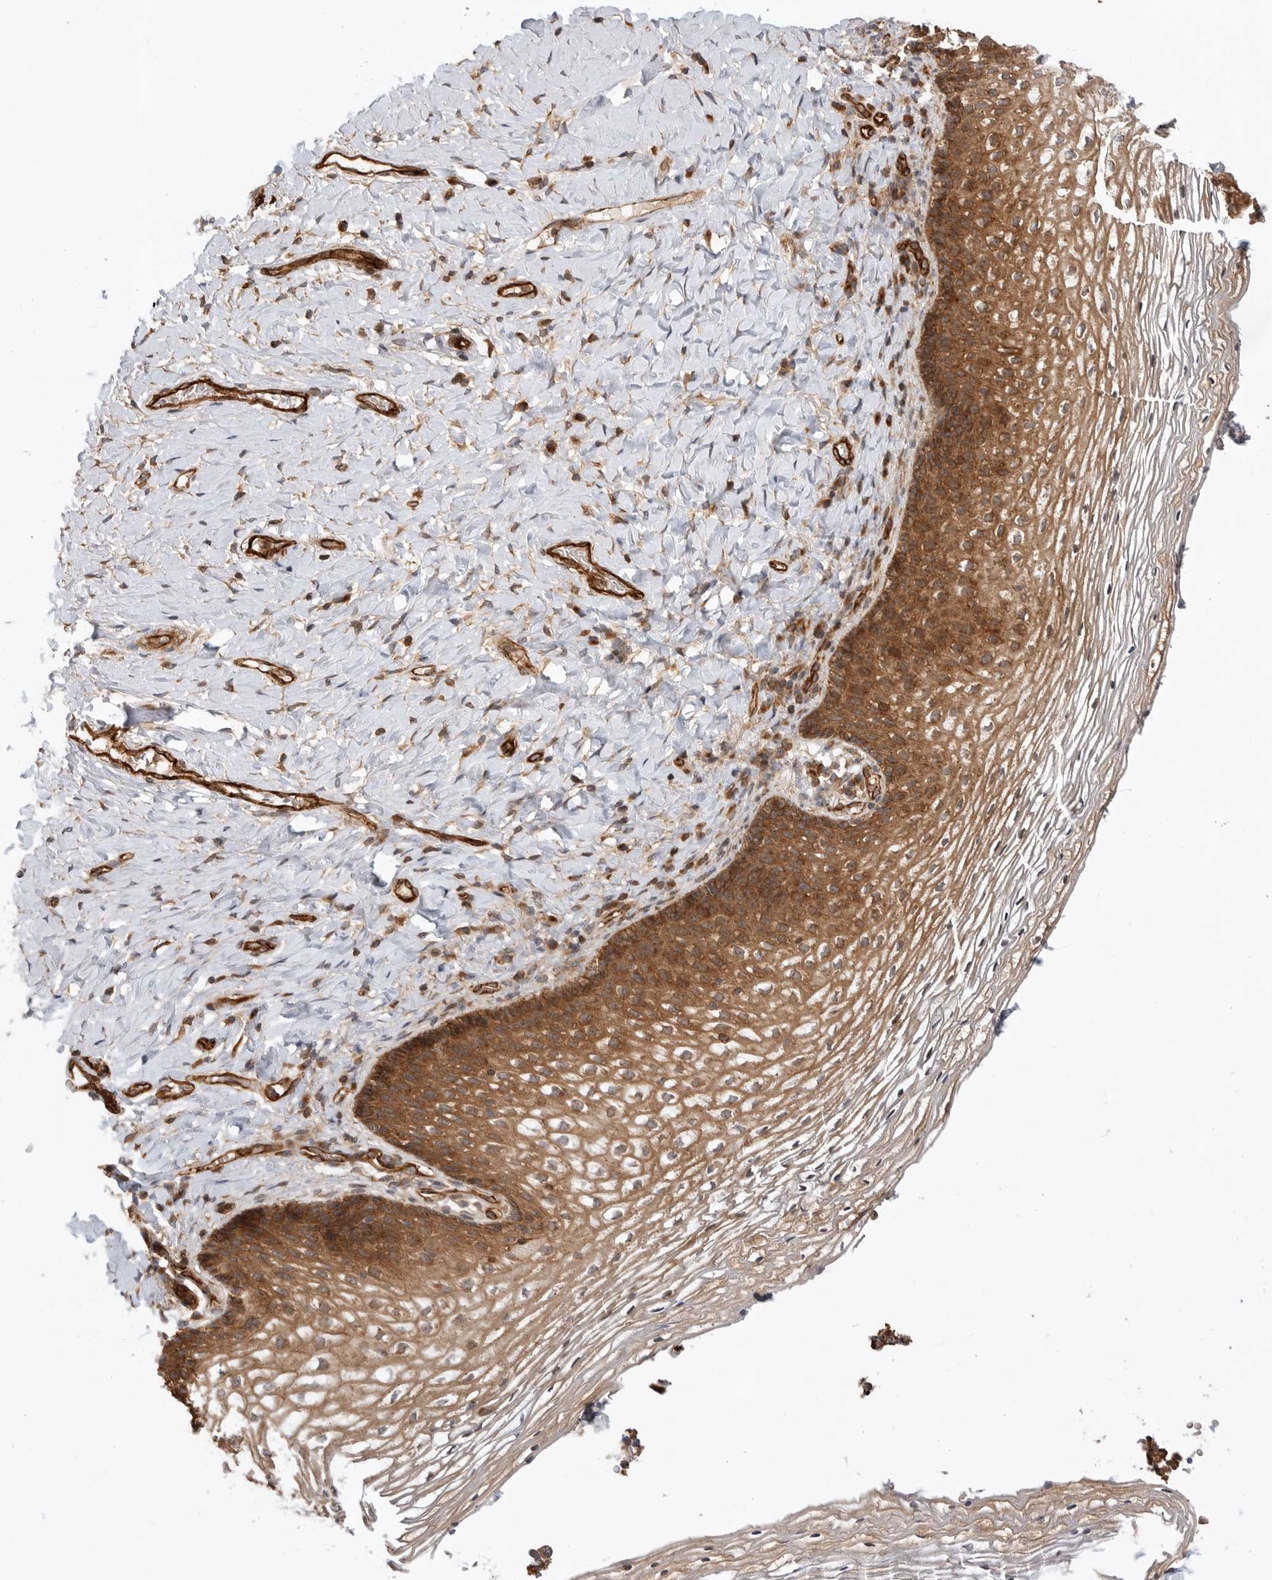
{"staining": {"intensity": "strong", "quantity": ">75%", "location": "cytoplasmic/membranous"}, "tissue": "vagina", "cell_type": "Squamous epithelial cells", "image_type": "normal", "snomed": [{"axis": "morphology", "description": "Normal tissue, NOS"}, {"axis": "topography", "description": "Vagina"}], "caption": "IHC (DAB (3,3'-diaminobenzidine)) staining of normal human vagina demonstrates strong cytoplasmic/membranous protein staining in about >75% of squamous epithelial cells. The protein is stained brown, and the nuclei are stained in blue (DAB IHC with brightfield microscopy, high magnification).", "gene": "GPATCH2", "patient": {"sex": "female", "age": 60}}